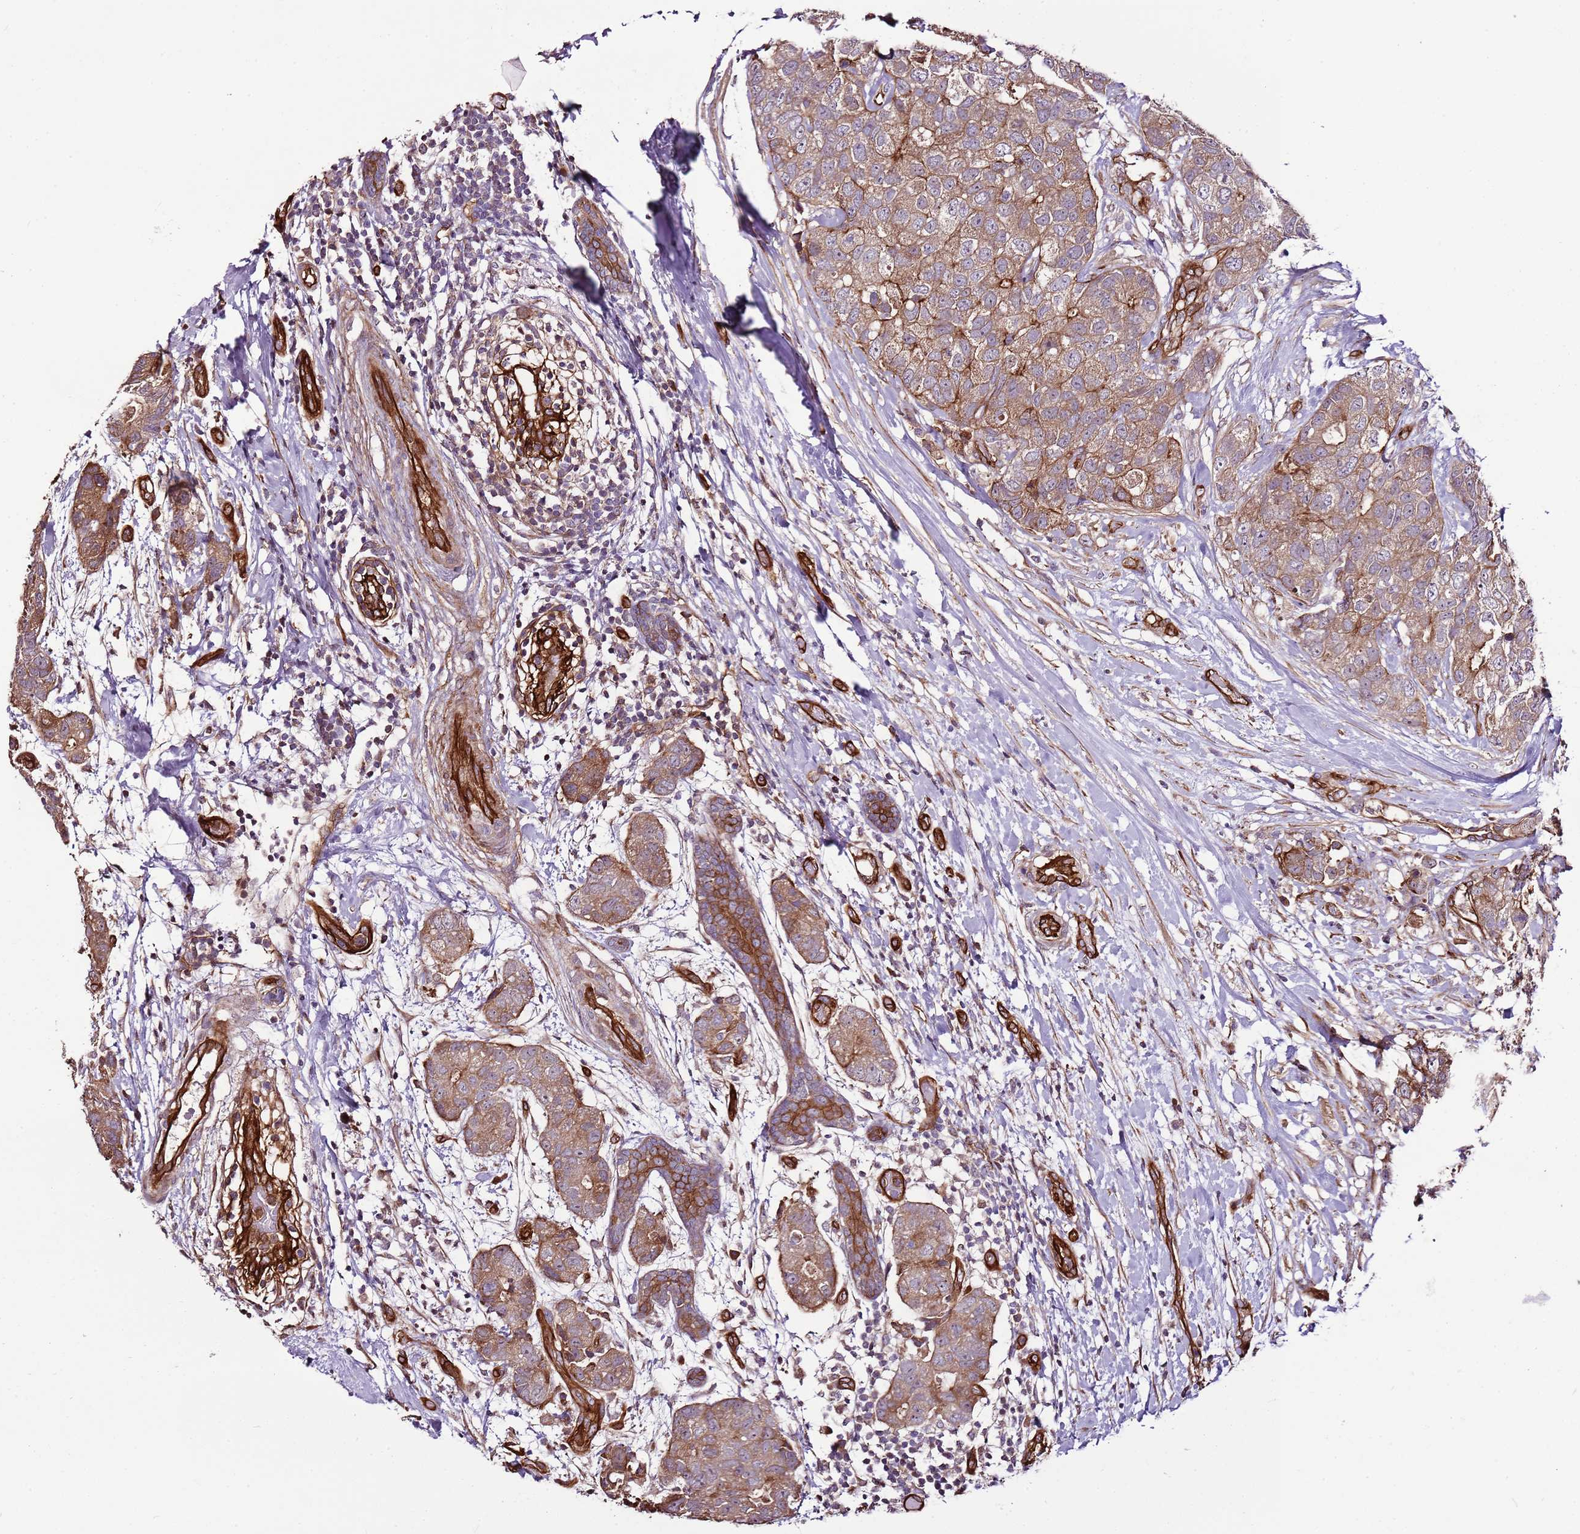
{"staining": {"intensity": "moderate", "quantity": ">75%", "location": "cytoplasmic/membranous"}, "tissue": "breast cancer", "cell_type": "Tumor cells", "image_type": "cancer", "snomed": [{"axis": "morphology", "description": "Duct carcinoma"}, {"axis": "topography", "description": "Breast"}], "caption": "Immunohistochemistry (DAB) staining of human breast cancer (infiltrating ductal carcinoma) reveals moderate cytoplasmic/membranous protein positivity in approximately >75% of tumor cells. The protein of interest is shown in brown color, while the nuclei are stained blue.", "gene": "ZNF827", "patient": {"sex": "female", "age": 62}}